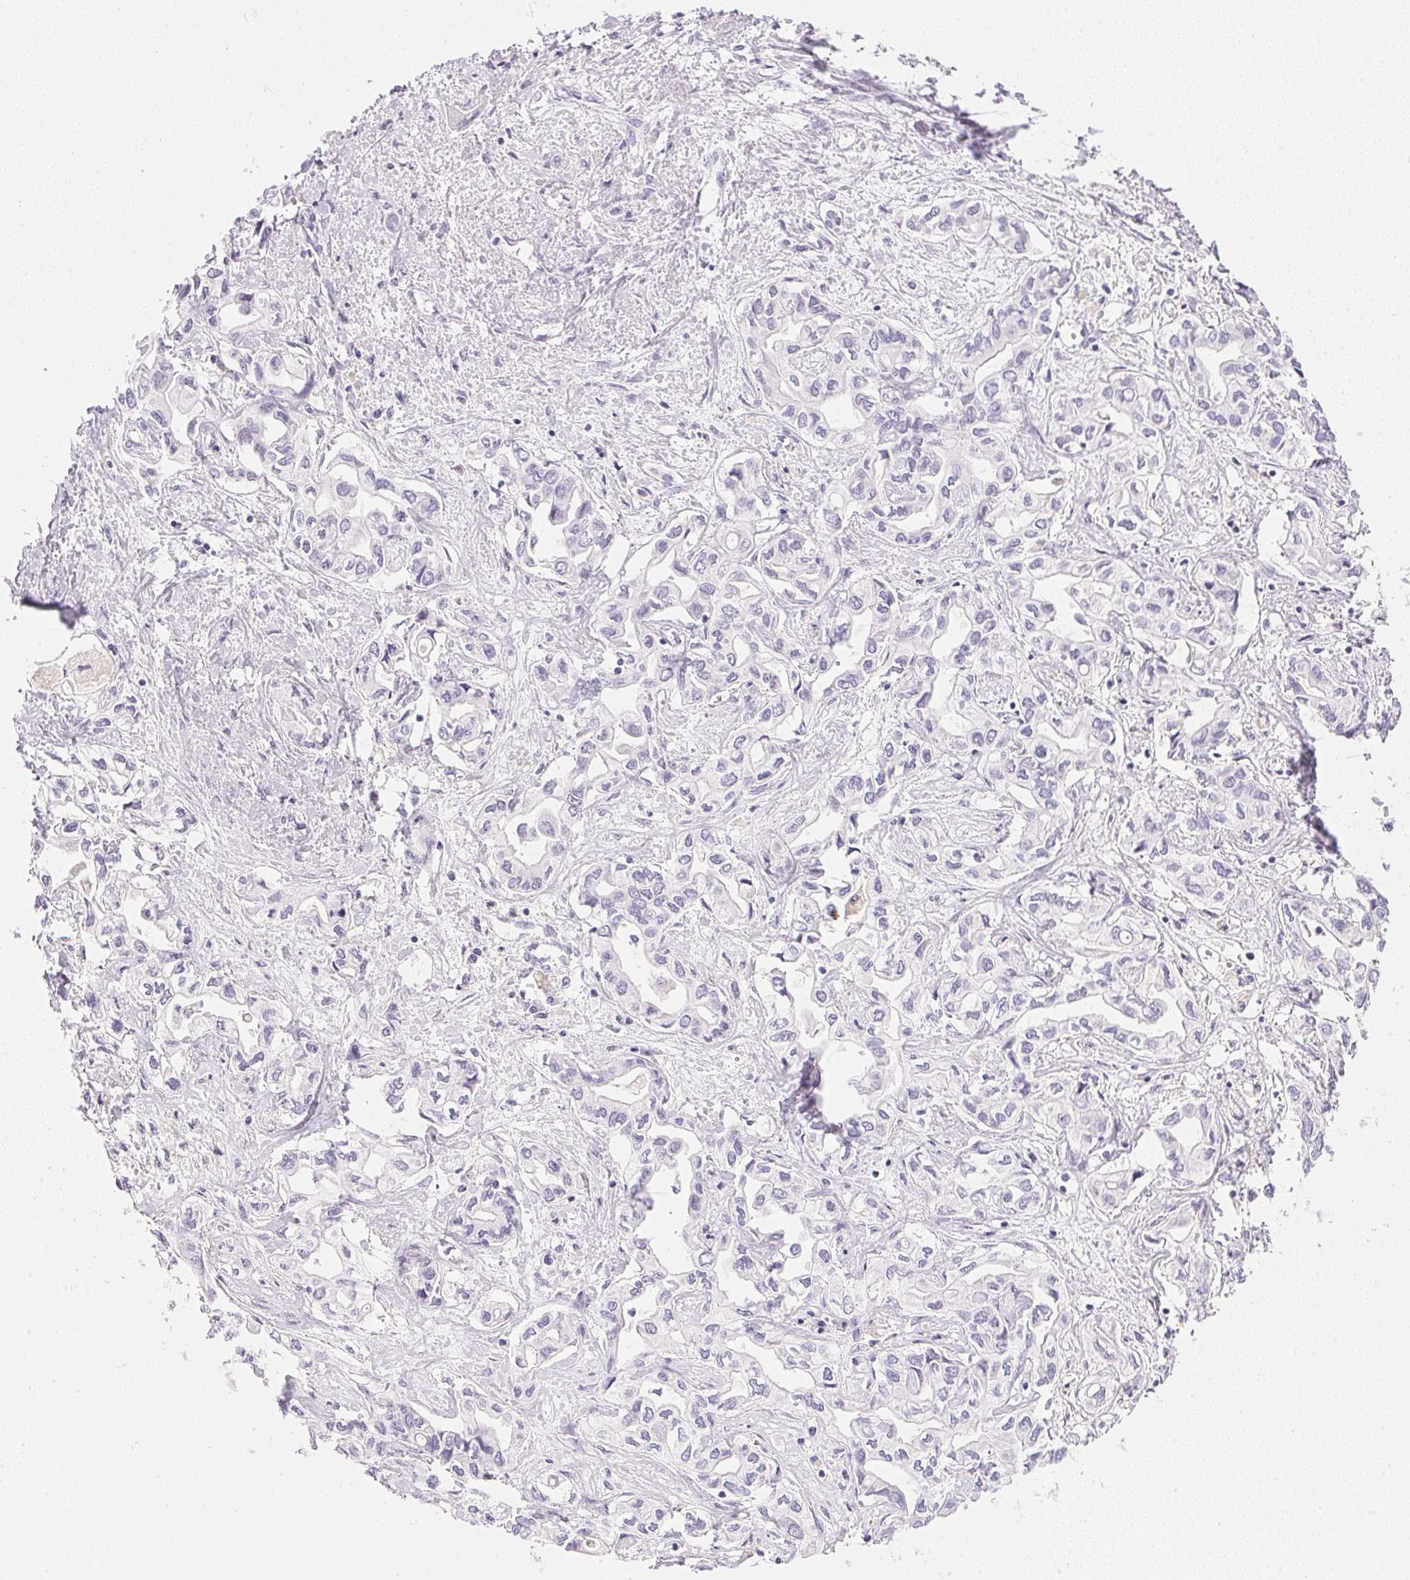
{"staining": {"intensity": "negative", "quantity": "none", "location": "none"}, "tissue": "liver cancer", "cell_type": "Tumor cells", "image_type": "cancer", "snomed": [{"axis": "morphology", "description": "Cholangiocarcinoma"}, {"axis": "topography", "description": "Liver"}], "caption": "Immunohistochemical staining of cholangiocarcinoma (liver) reveals no significant staining in tumor cells. The staining was performed using DAB (3,3'-diaminobenzidine) to visualize the protein expression in brown, while the nuclei were stained in blue with hematoxylin (Magnification: 20x).", "gene": "CPB1", "patient": {"sex": "female", "age": 64}}